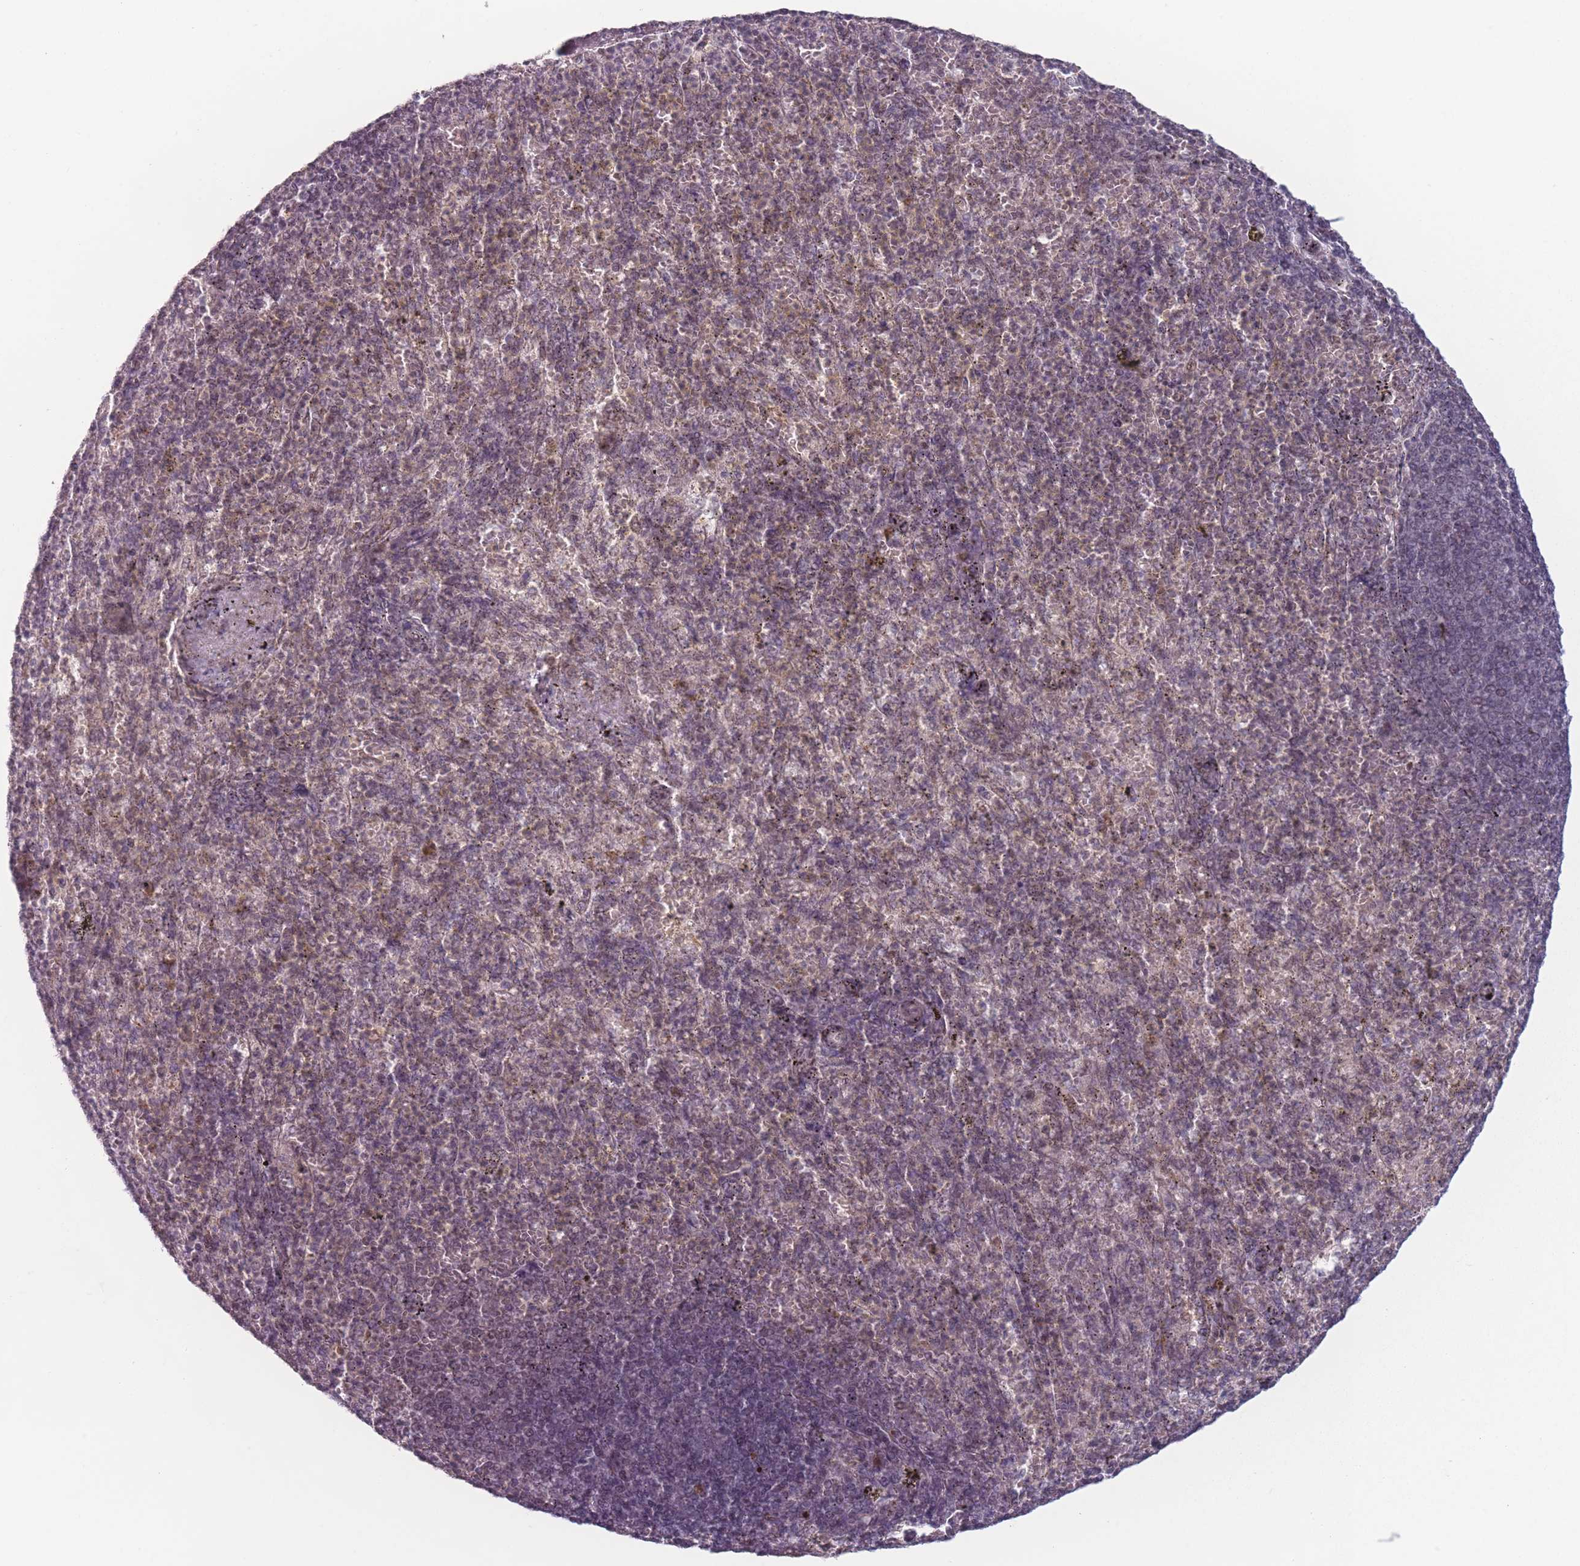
{"staining": {"intensity": "moderate", "quantity": "25%-75%", "location": "nuclear"}, "tissue": "spleen", "cell_type": "Cells in red pulp", "image_type": "normal", "snomed": [{"axis": "morphology", "description": "Normal tissue, NOS"}, {"axis": "topography", "description": "Spleen"}], "caption": "This is a histology image of immunohistochemistry (IHC) staining of benign spleen, which shows moderate expression in the nuclear of cells in red pulp.", "gene": "OR10C1", "patient": {"sex": "female", "age": 74}}